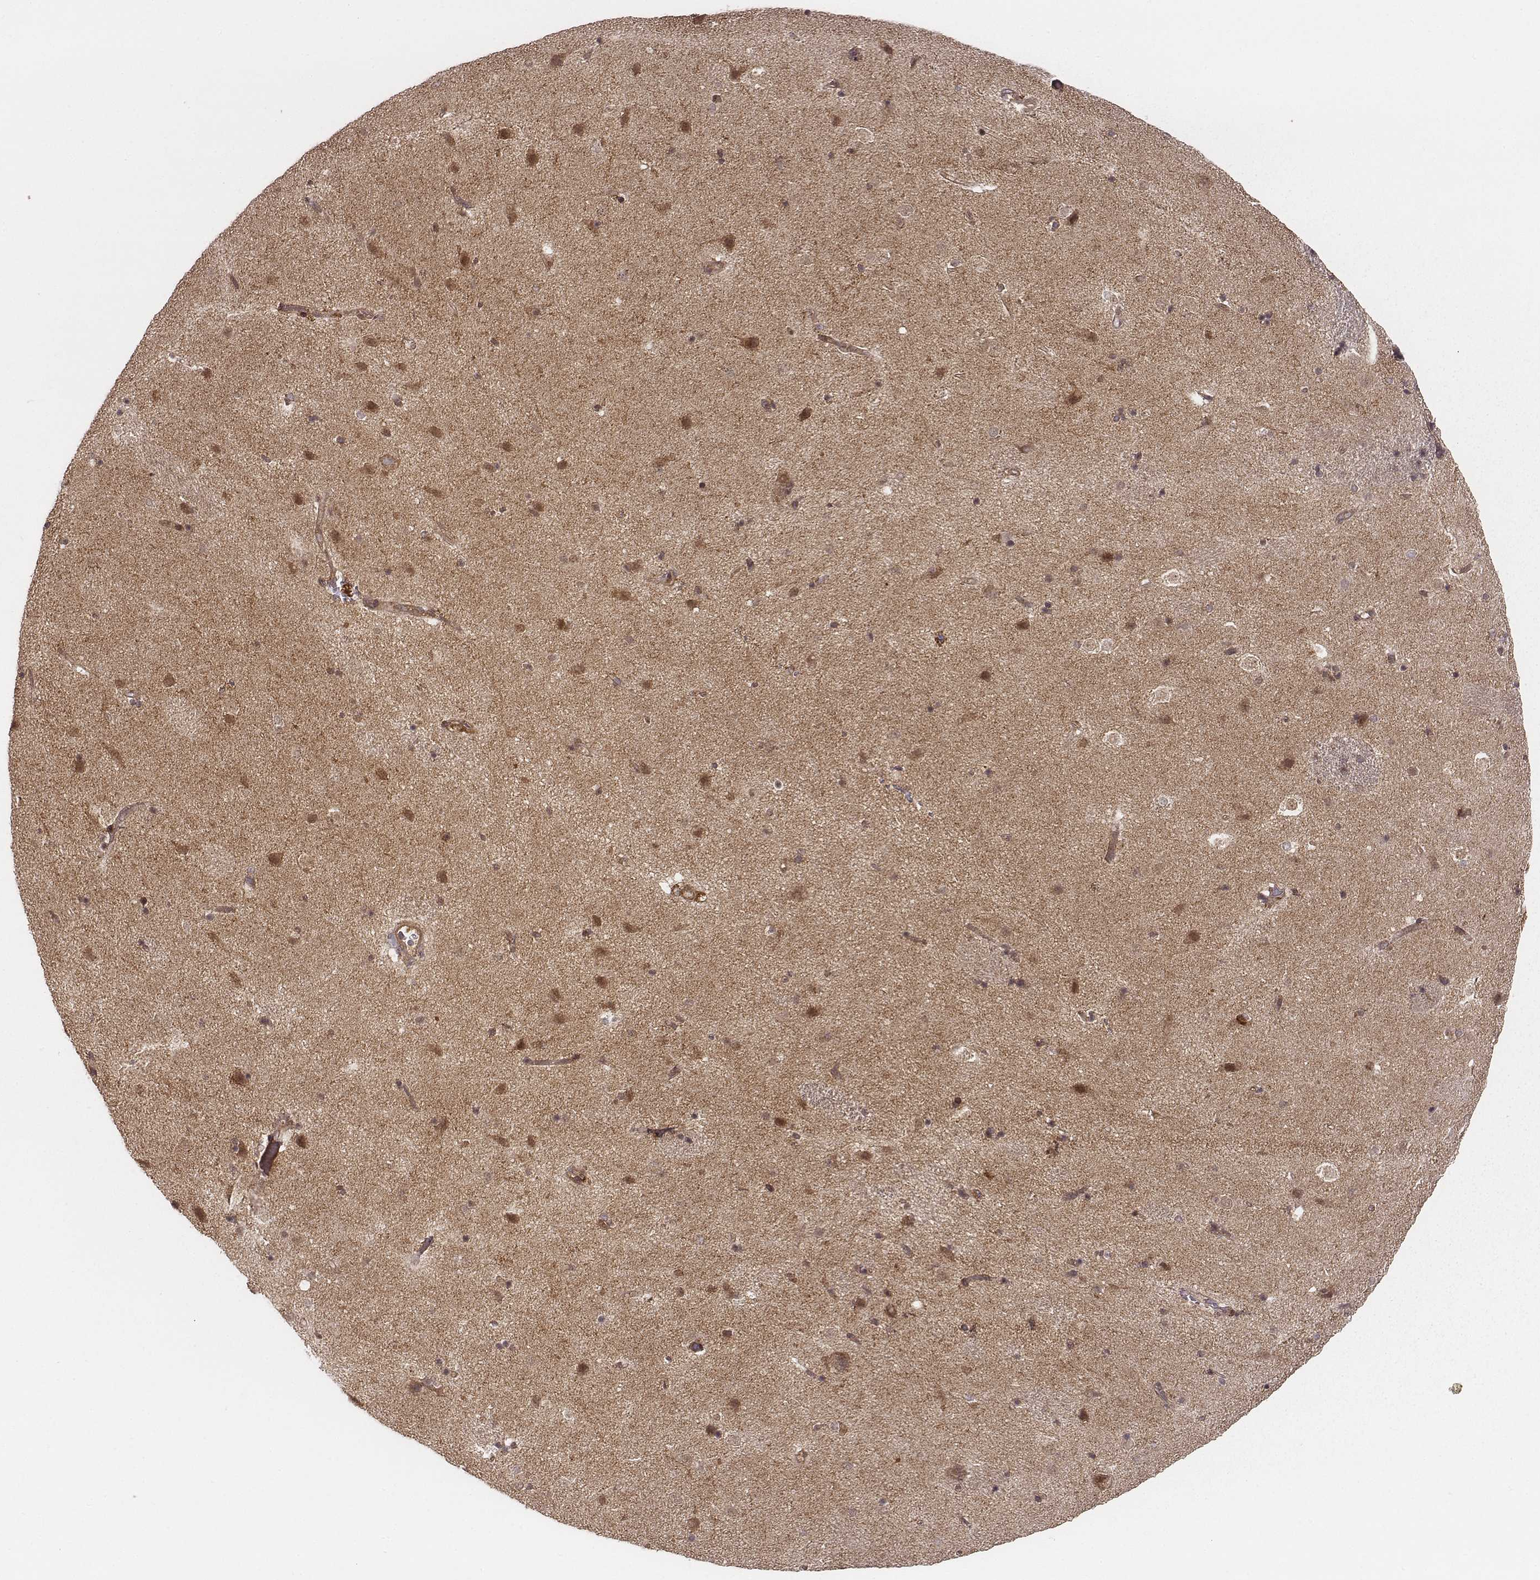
{"staining": {"intensity": "moderate", "quantity": ">75%", "location": "cytoplasmic/membranous"}, "tissue": "caudate", "cell_type": "Glial cells", "image_type": "normal", "snomed": [{"axis": "morphology", "description": "Normal tissue, NOS"}, {"axis": "topography", "description": "Lateral ventricle wall"}], "caption": "Caudate stained with DAB immunohistochemistry (IHC) displays medium levels of moderate cytoplasmic/membranous expression in about >75% of glial cells. The staining was performed using DAB to visualize the protein expression in brown, while the nuclei were stained in blue with hematoxylin (Magnification: 20x).", "gene": "VPS26A", "patient": {"sex": "female", "age": 71}}